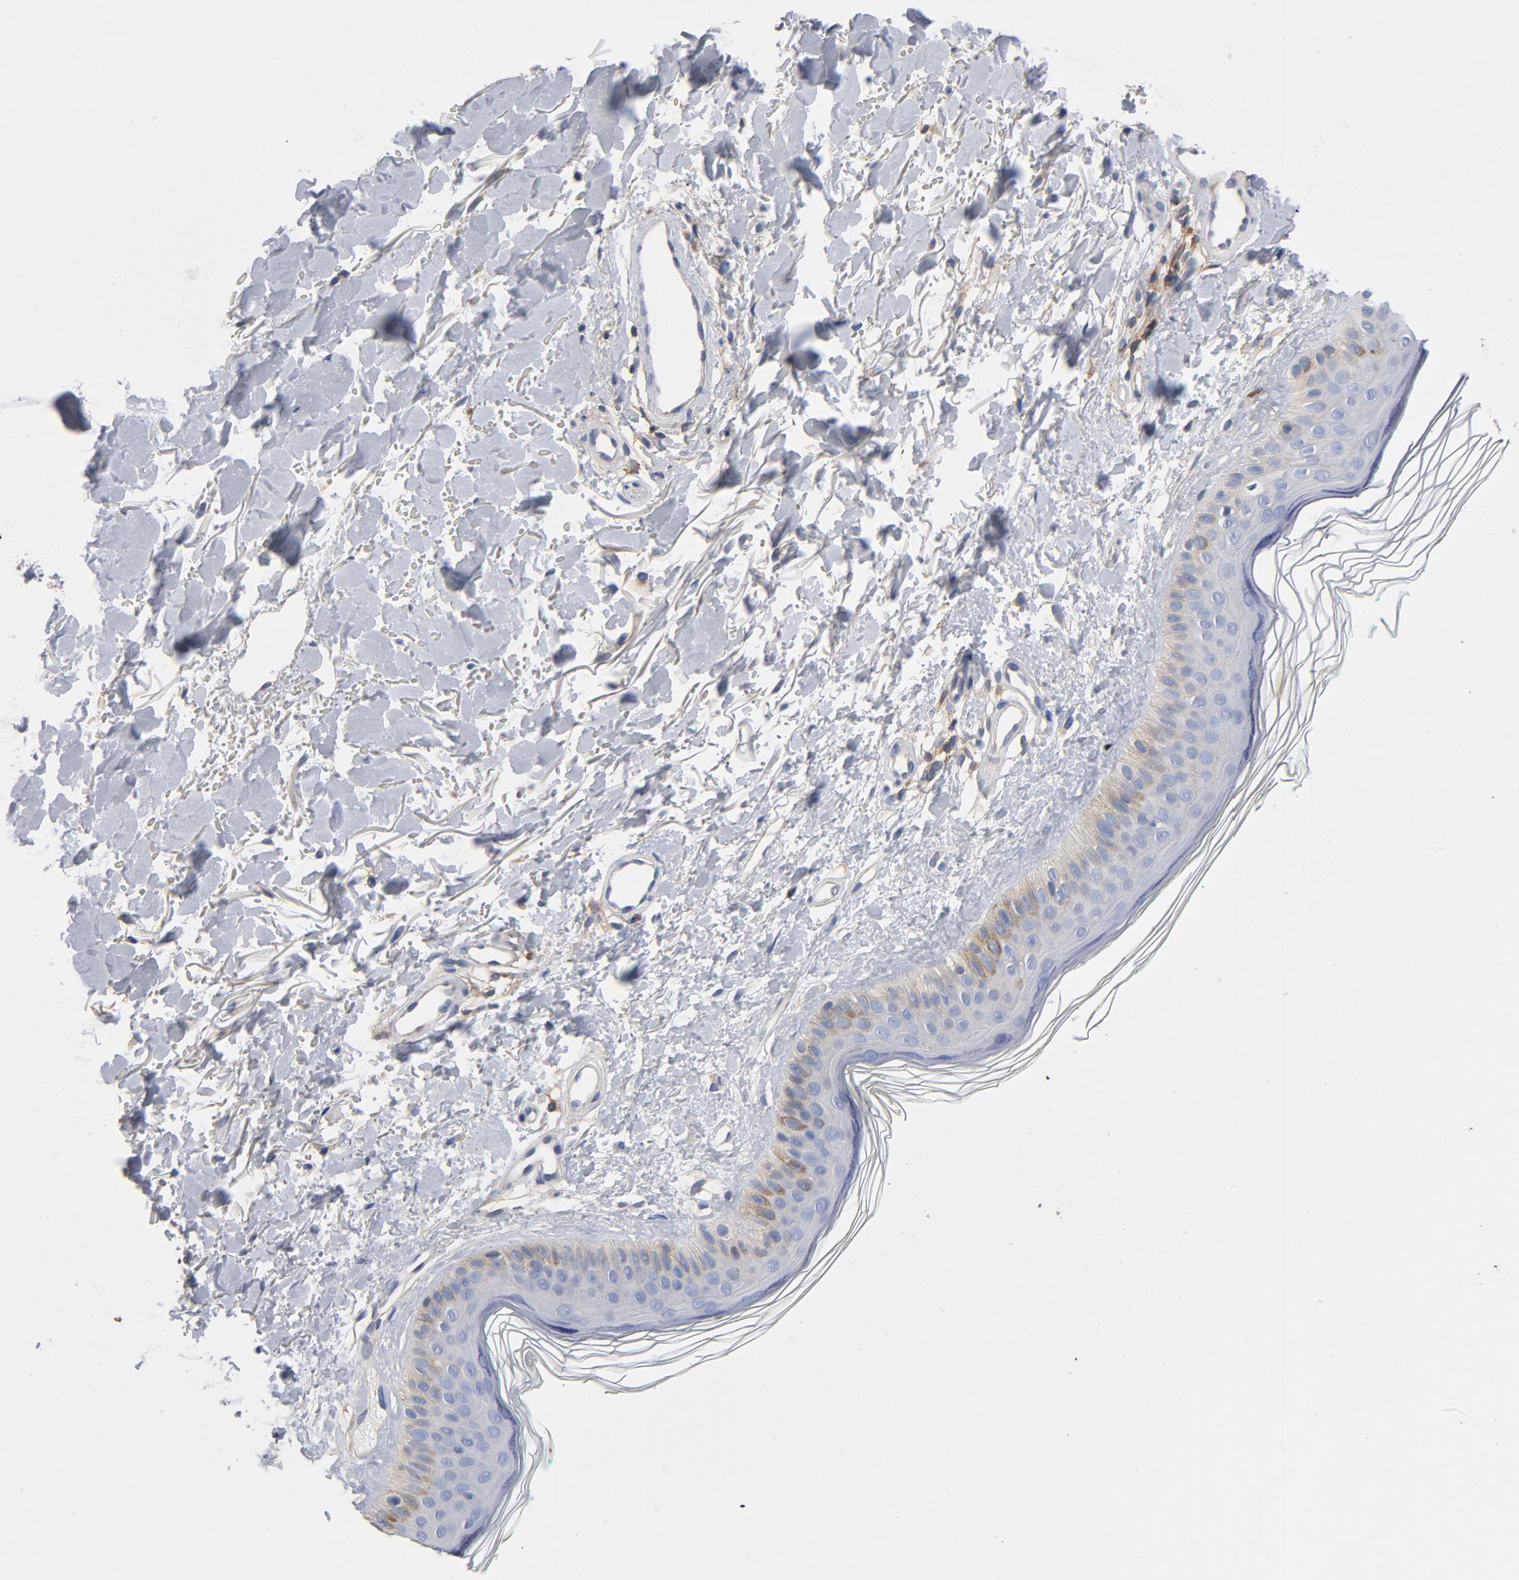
{"staining": {"intensity": "negative", "quantity": "none", "location": "none"}, "tissue": "skin", "cell_type": "Fibroblasts", "image_type": "normal", "snomed": [{"axis": "morphology", "description": "Normal tissue, NOS"}, {"axis": "topography", "description": "Skin"}], "caption": "A high-resolution micrograph shows immunohistochemistry staining of unremarkable skin, which shows no significant positivity in fibroblasts.", "gene": "SRC", "patient": {"sex": "male", "age": 71}}